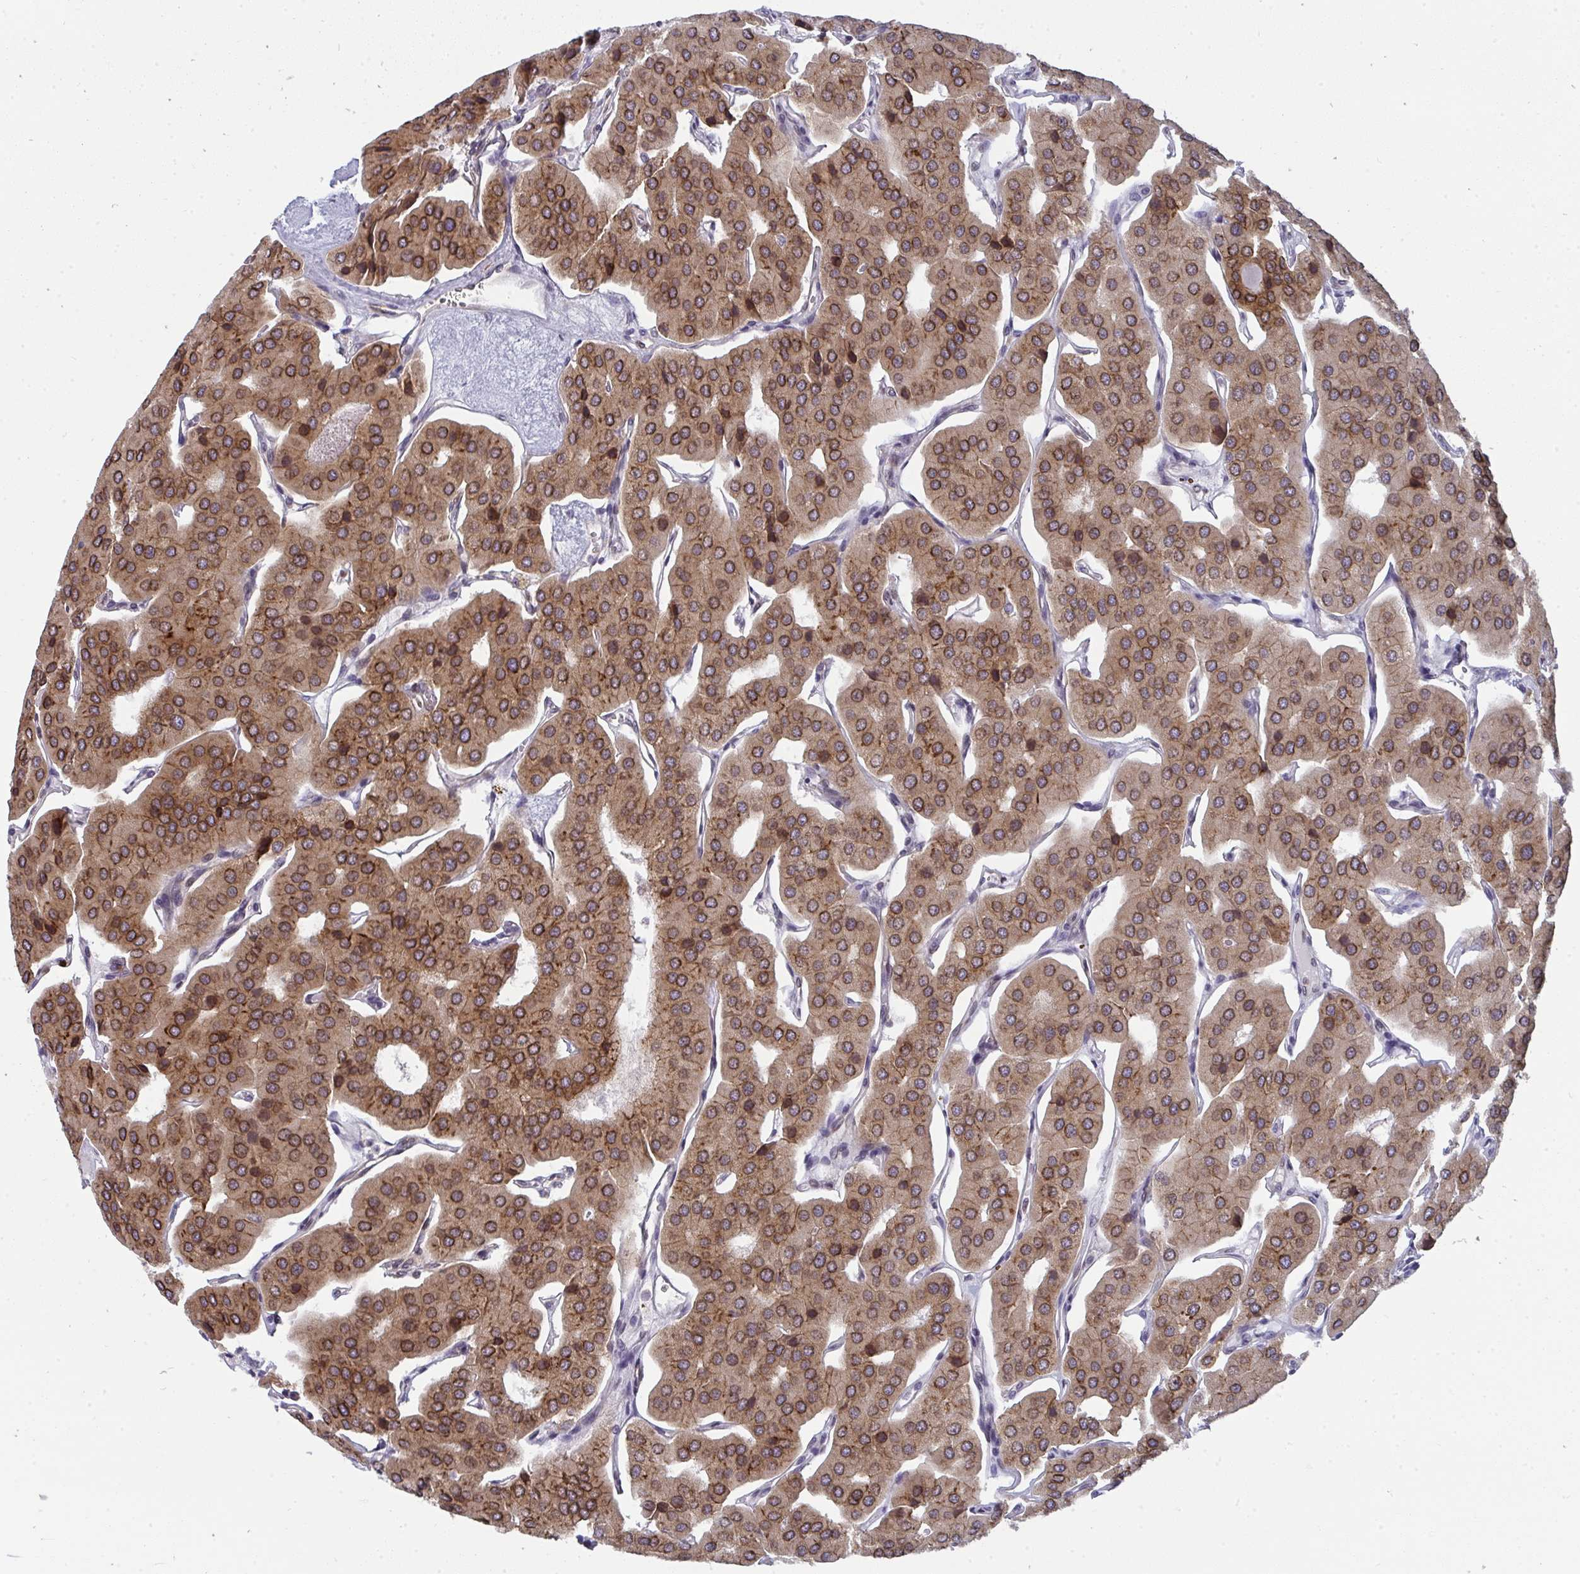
{"staining": {"intensity": "moderate", "quantity": ">75%", "location": "cytoplasmic/membranous"}, "tissue": "parathyroid gland", "cell_type": "Glandular cells", "image_type": "normal", "snomed": [{"axis": "morphology", "description": "Normal tissue, NOS"}, {"axis": "morphology", "description": "Adenoma, NOS"}, {"axis": "topography", "description": "Parathyroid gland"}], "caption": "Moderate cytoplasmic/membranous staining for a protein is seen in about >75% of glandular cells of benign parathyroid gland using immunohistochemistry.", "gene": "LYSMD4", "patient": {"sex": "female", "age": 86}}